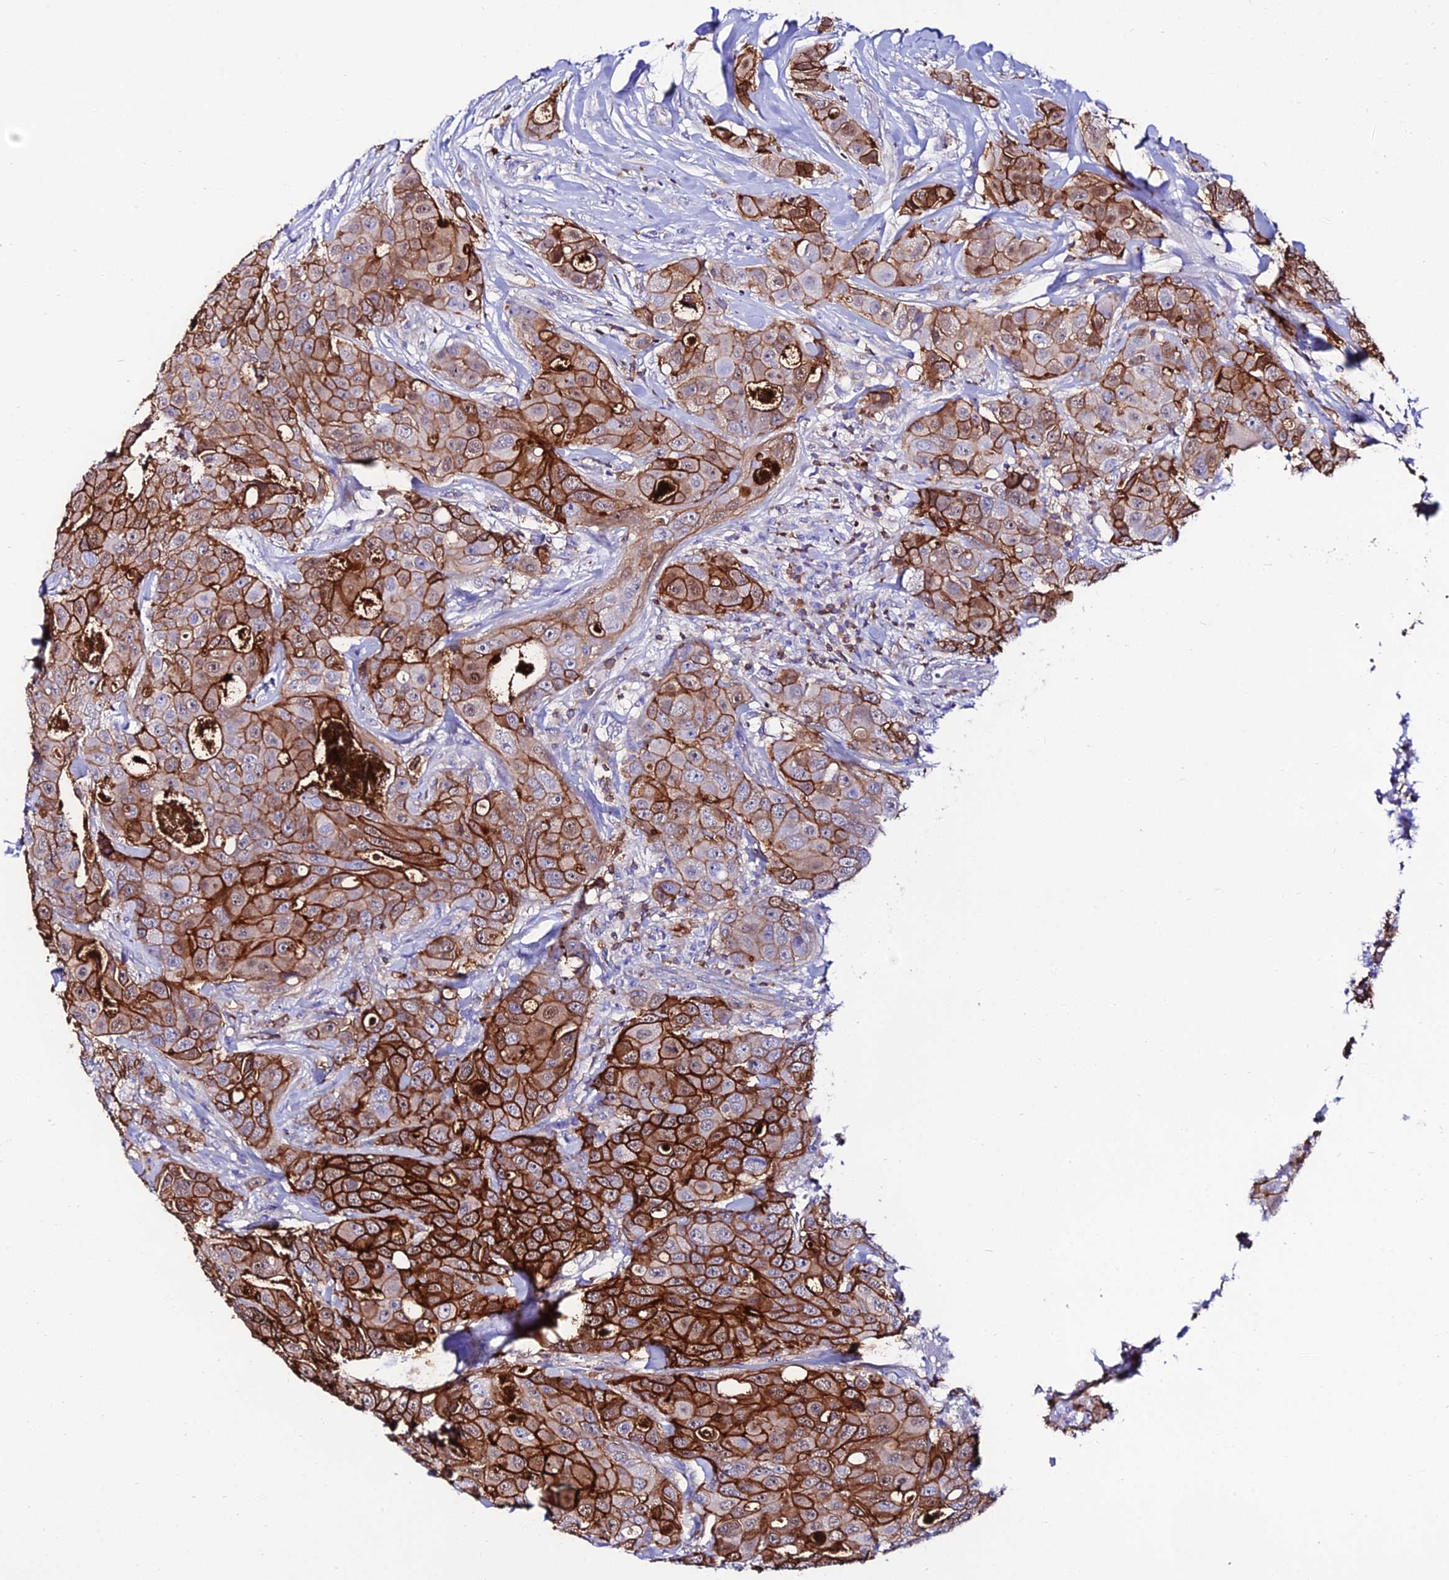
{"staining": {"intensity": "strong", "quantity": ">75%", "location": "cytoplasmic/membranous"}, "tissue": "breast cancer", "cell_type": "Tumor cells", "image_type": "cancer", "snomed": [{"axis": "morphology", "description": "Duct carcinoma"}, {"axis": "topography", "description": "Breast"}], "caption": "This image exhibits breast cancer stained with immunohistochemistry (IHC) to label a protein in brown. The cytoplasmic/membranous of tumor cells show strong positivity for the protein. Nuclei are counter-stained blue.", "gene": "S100A16", "patient": {"sex": "female", "age": 43}}